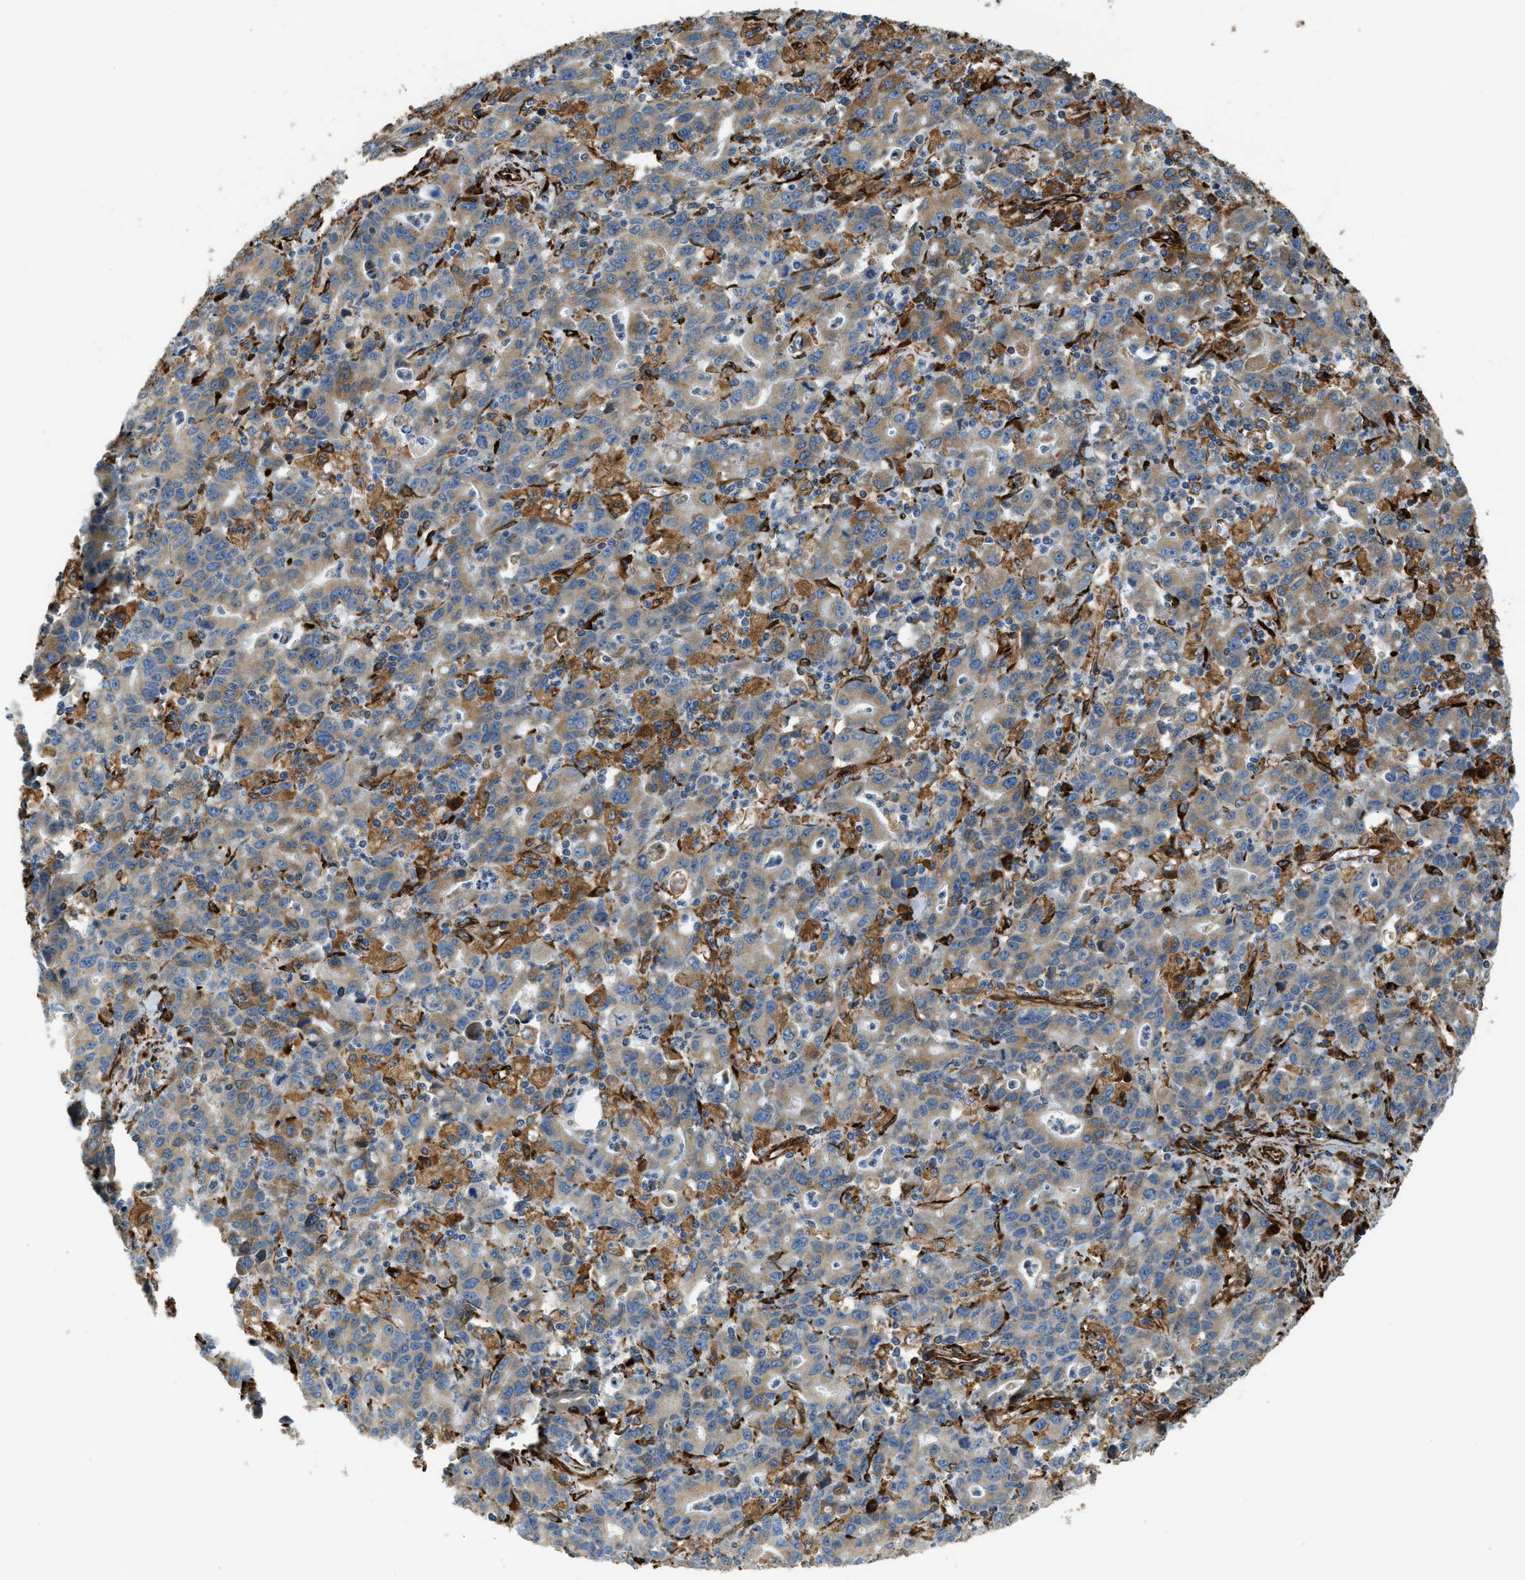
{"staining": {"intensity": "moderate", "quantity": ">75%", "location": "cytoplasmic/membranous"}, "tissue": "stomach cancer", "cell_type": "Tumor cells", "image_type": "cancer", "snomed": [{"axis": "morphology", "description": "Adenocarcinoma, NOS"}, {"axis": "topography", "description": "Stomach, upper"}], "caption": "Immunohistochemistry (IHC) histopathology image of neoplastic tissue: stomach cancer (adenocarcinoma) stained using immunohistochemistry reveals medium levels of moderate protein expression localized specifically in the cytoplasmic/membranous of tumor cells, appearing as a cytoplasmic/membranous brown color.", "gene": "BEX3", "patient": {"sex": "male", "age": 69}}